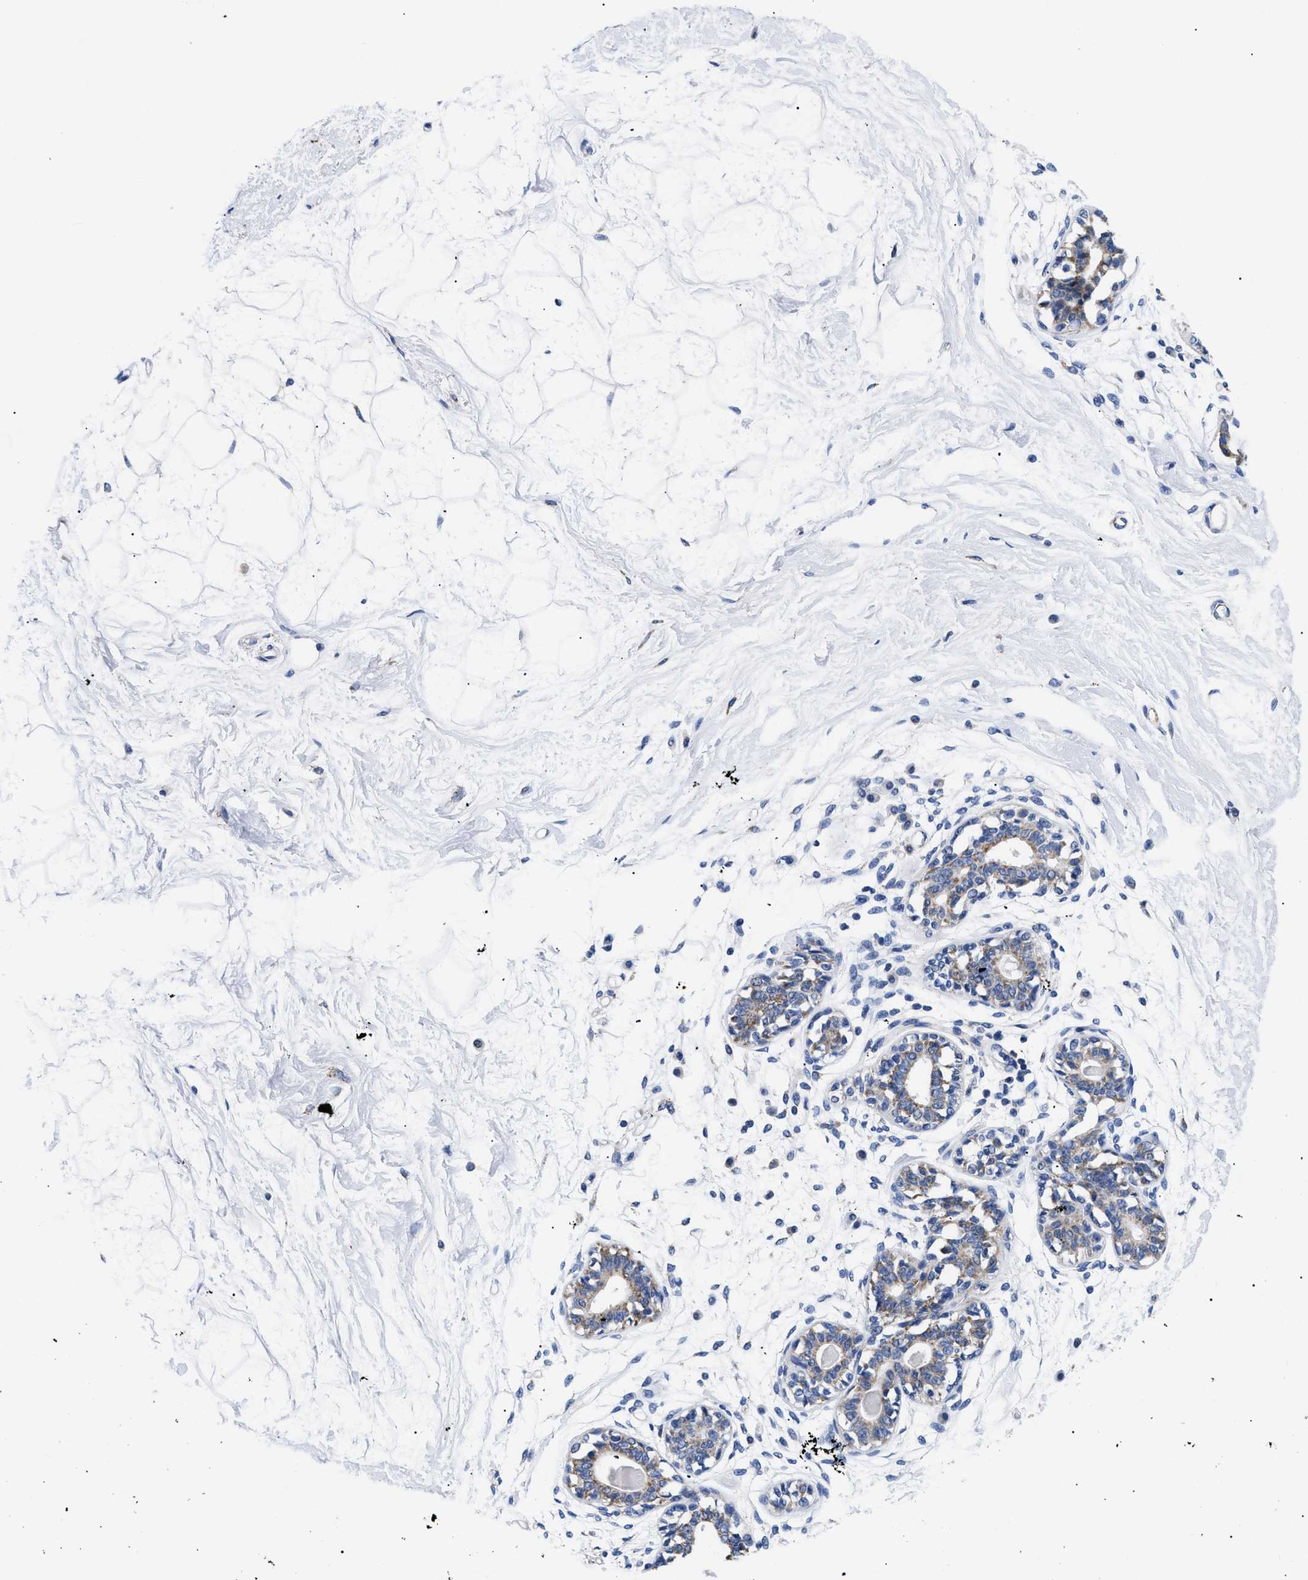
{"staining": {"intensity": "negative", "quantity": "none", "location": "none"}, "tissue": "breast", "cell_type": "Adipocytes", "image_type": "normal", "snomed": [{"axis": "morphology", "description": "Normal tissue, NOS"}, {"axis": "topography", "description": "Breast"}], "caption": "IHC of unremarkable human breast demonstrates no positivity in adipocytes.", "gene": "GPR149", "patient": {"sex": "female", "age": 45}}